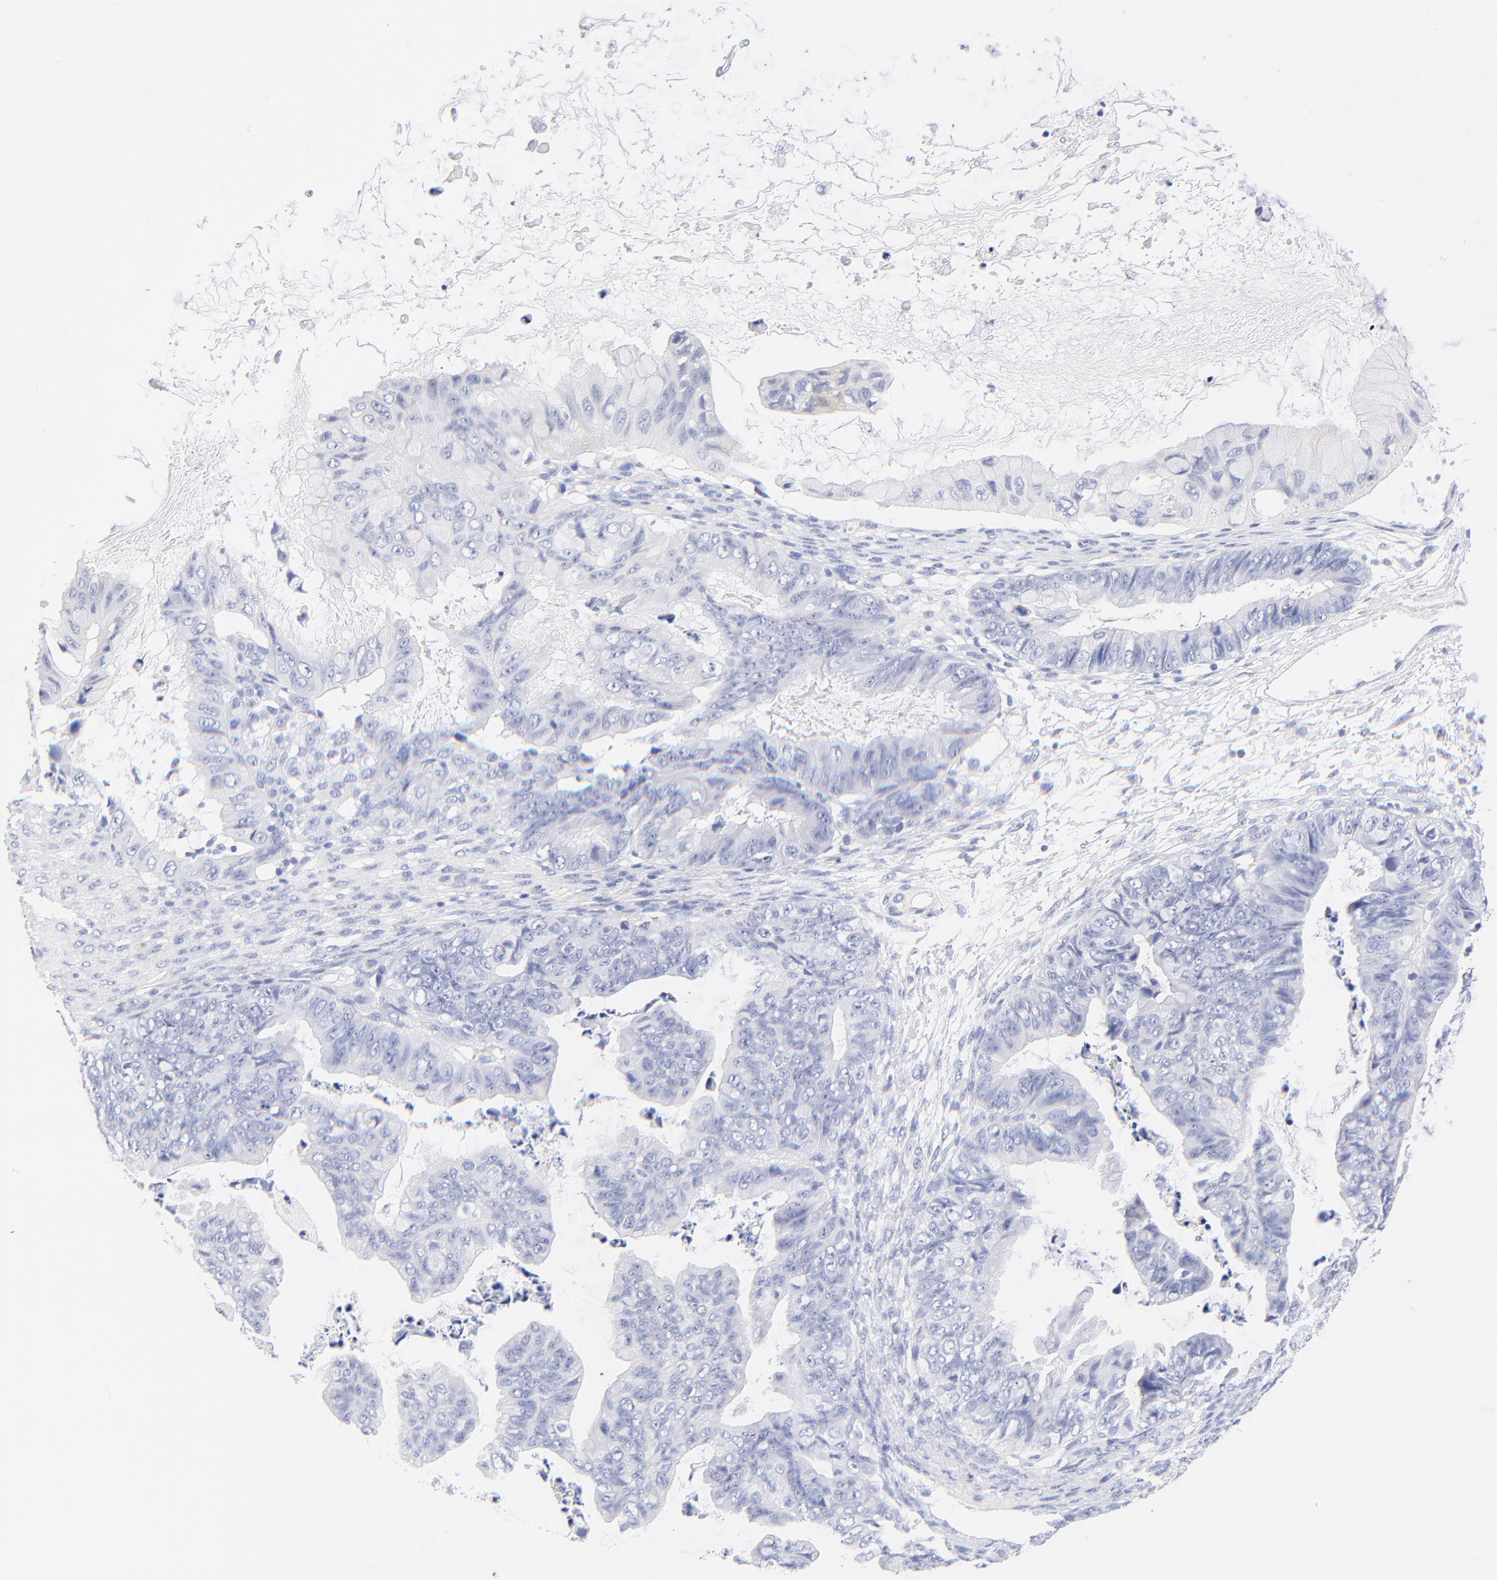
{"staining": {"intensity": "negative", "quantity": "none", "location": "none"}, "tissue": "ovarian cancer", "cell_type": "Tumor cells", "image_type": "cancer", "snomed": [{"axis": "morphology", "description": "Cystadenocarcinoma, mucinous, NOS"}, {"axis": "topography", "description": "Ovary"}], "caption": "This is an IHC photomicrograph of ovarian cancer (mucinous cystadenocarcinoma). There is no positivity in tumor cells.", "gene": "SULT4A1", "patient": {"sex": "female", "age": 36}}